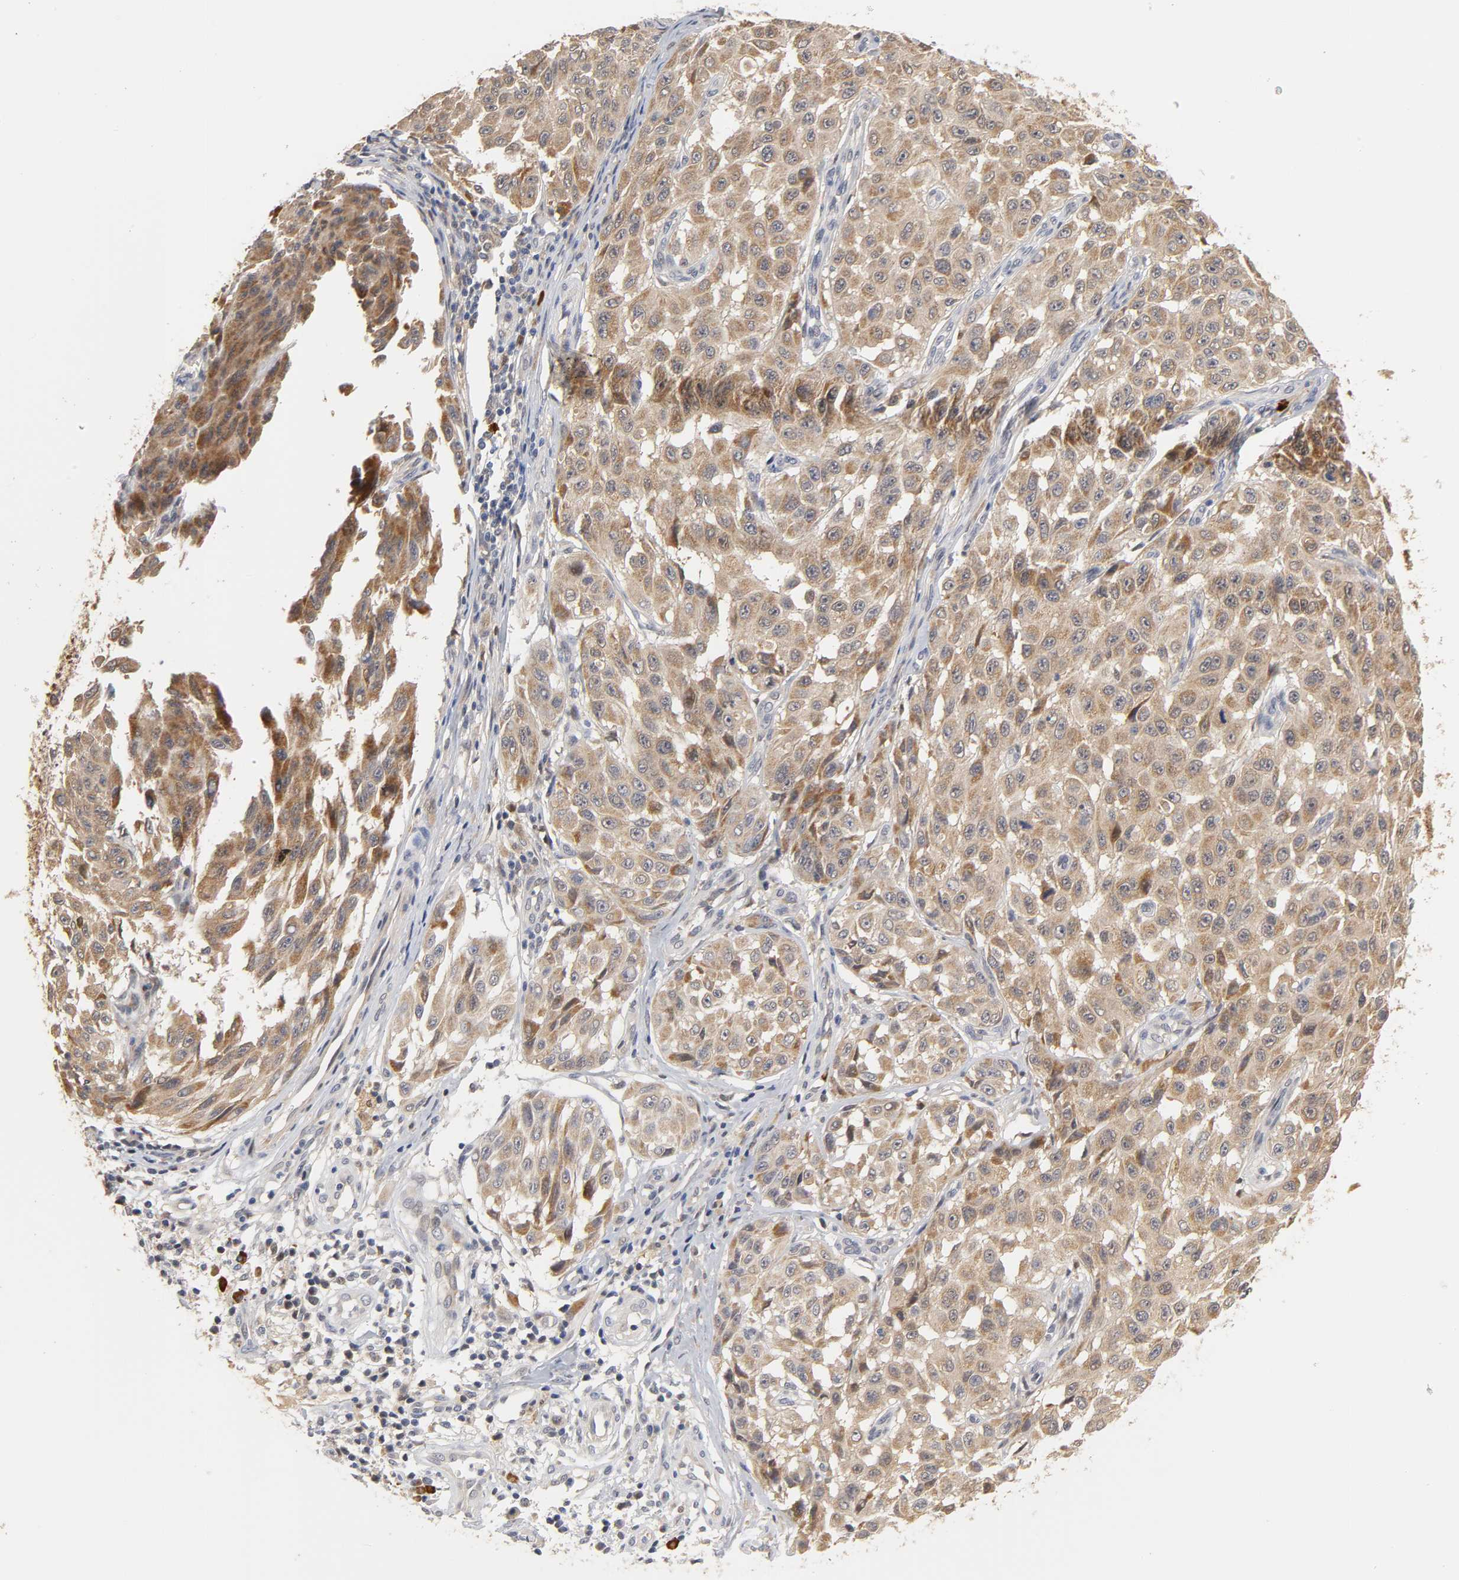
{"staining": {"intensity": "moderate", "quantity": ">75%", "location": "cytoplasmic/membranous"}, "tissue": "melanoma", "cell_type": "Tumor cells", "image_type": "cancer", "snomed": [{"axis": "morphology", "description": "Malignant melanoma, NOS"}, {"axis": "topography", "description": "Skin"}], "caption": "Immunohistochemical staining of malignant melanoma exhibits medium levels of moderate cytoplasmic/membranous expression in about >75% of tumor cells. Using DAB (3,3'-diaminobenzidine) (brown) and hematoxylin (blue) stains, captured at high magnification using brightfield microscopy.", "gene": "GSTZ1", "patient": {"sex": "male", "age": 30}}